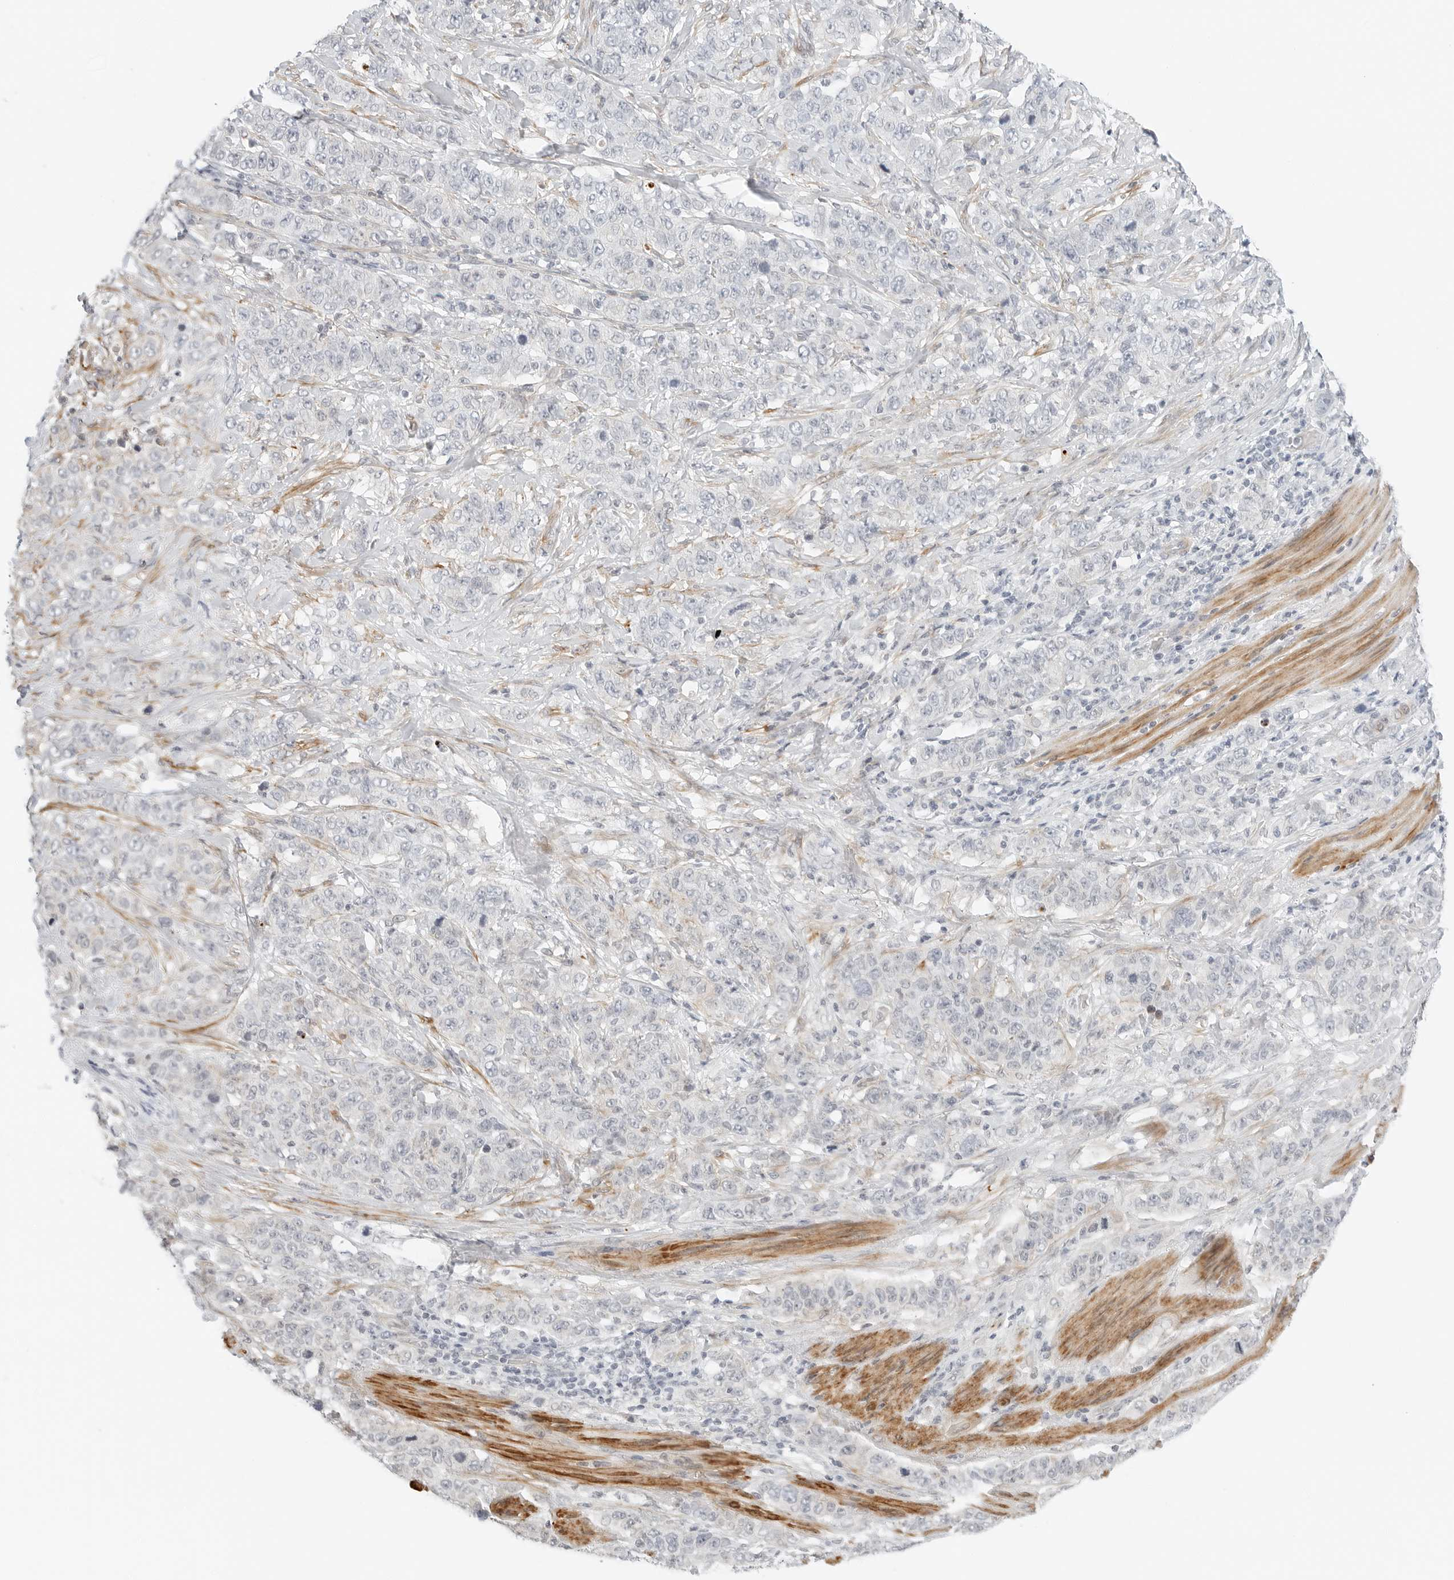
{"staining": {"intensity": "negative", "quantity": "none", "location": "none"}, "tissue": "stomach cancer", "cell_type": "Tumor cells", "image_type": "cancer", "snomed": [{"axis": "morphology", "description": "Adenocarcinoma, NOS"}, {"axis": "topography", "description": "Stomach"}], "caption": "Immunohistochemical staining of human stomach cancer shows no significant expression in tumor cells.", "gene": "IQCC", "patient": {"sex": "male", "age": 48}}